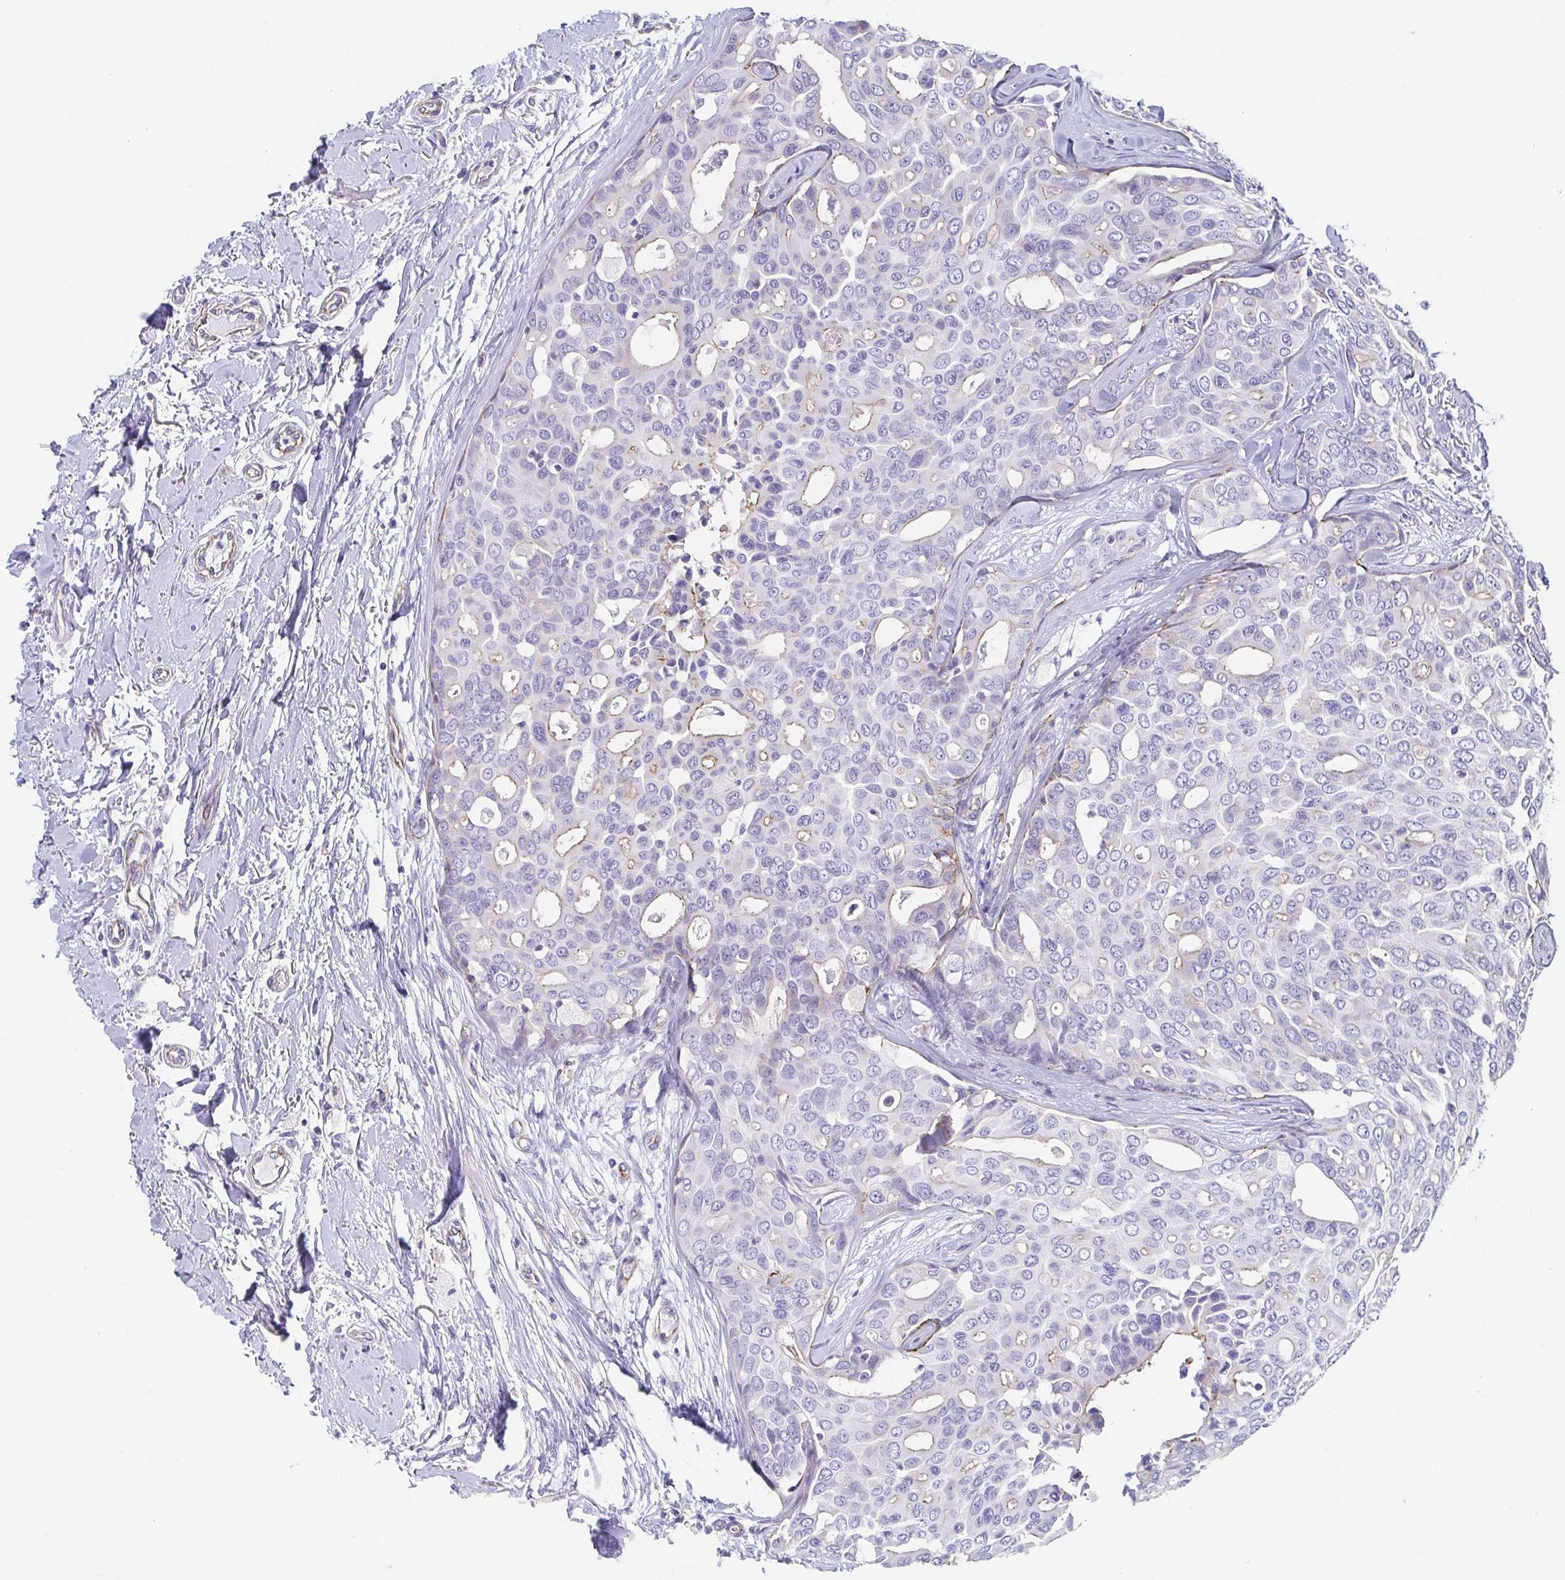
{"staining": {"intensity": "weak", "quantity": "<25%", "location": "cytoplasmic/membranous"}, "tissue": "breast cancer", "cell_type": "Tumor cells", "image_type": "cancer", "snomed": [{"axis": "morphology", "description": "Duct carcinoma"}, {"axis": "topography", "description": "Breast"}], "caption": "Invasive ductal carcinoma (breast) was stained to show a protein in brown. There is no significant positivity in tumor cells. (Stains: DAB (3,3'-diaminobenzidine) immunohistochemistry (IHC) with hematoxylin counter stain, Microscopy: brightfield microscopy at high magnification).", "gene": "TRAM2", "patient": {"sex": "female", "age": 54}}